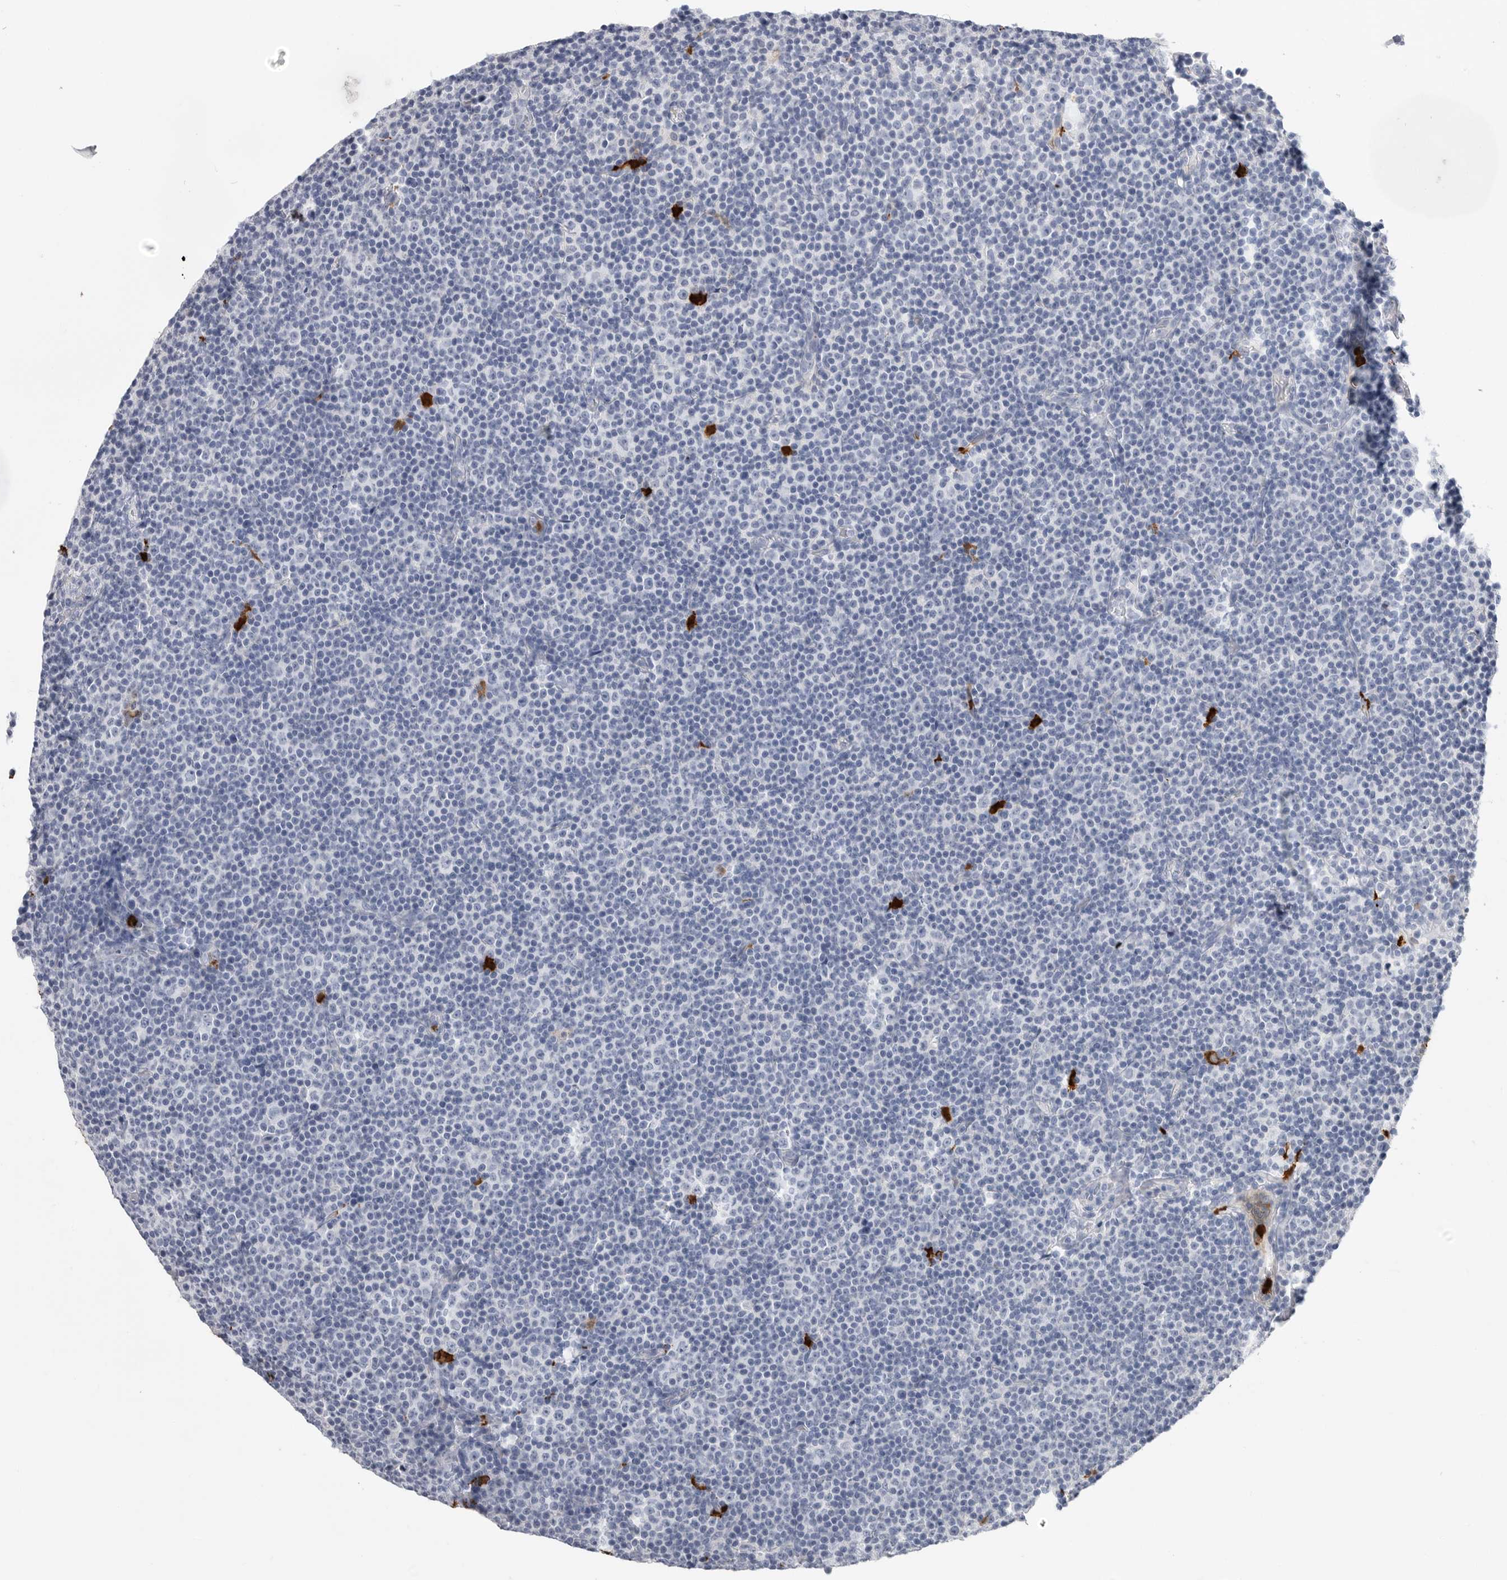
{"staining": {"intensity": "negative", "quantity": "none", "location": "none"}, "tissue": "lymphoma", "cell_type": "Tumor cells", "image_type": "cancer", "snomed": [{"axis": "morphology", "description": "Malignant lymphoma, non-Hodgkin's type, Low grade"}, {"axis": "topography", "description": "Lymph node"}], "caption": "Immunohistochemistry of human malignant lymphoma, non-Hodgkin's type (low-grade) shows no expression in tumor cells.", "gene": "CYB561D1", "patient": {"sex": "female", "age": 67}}